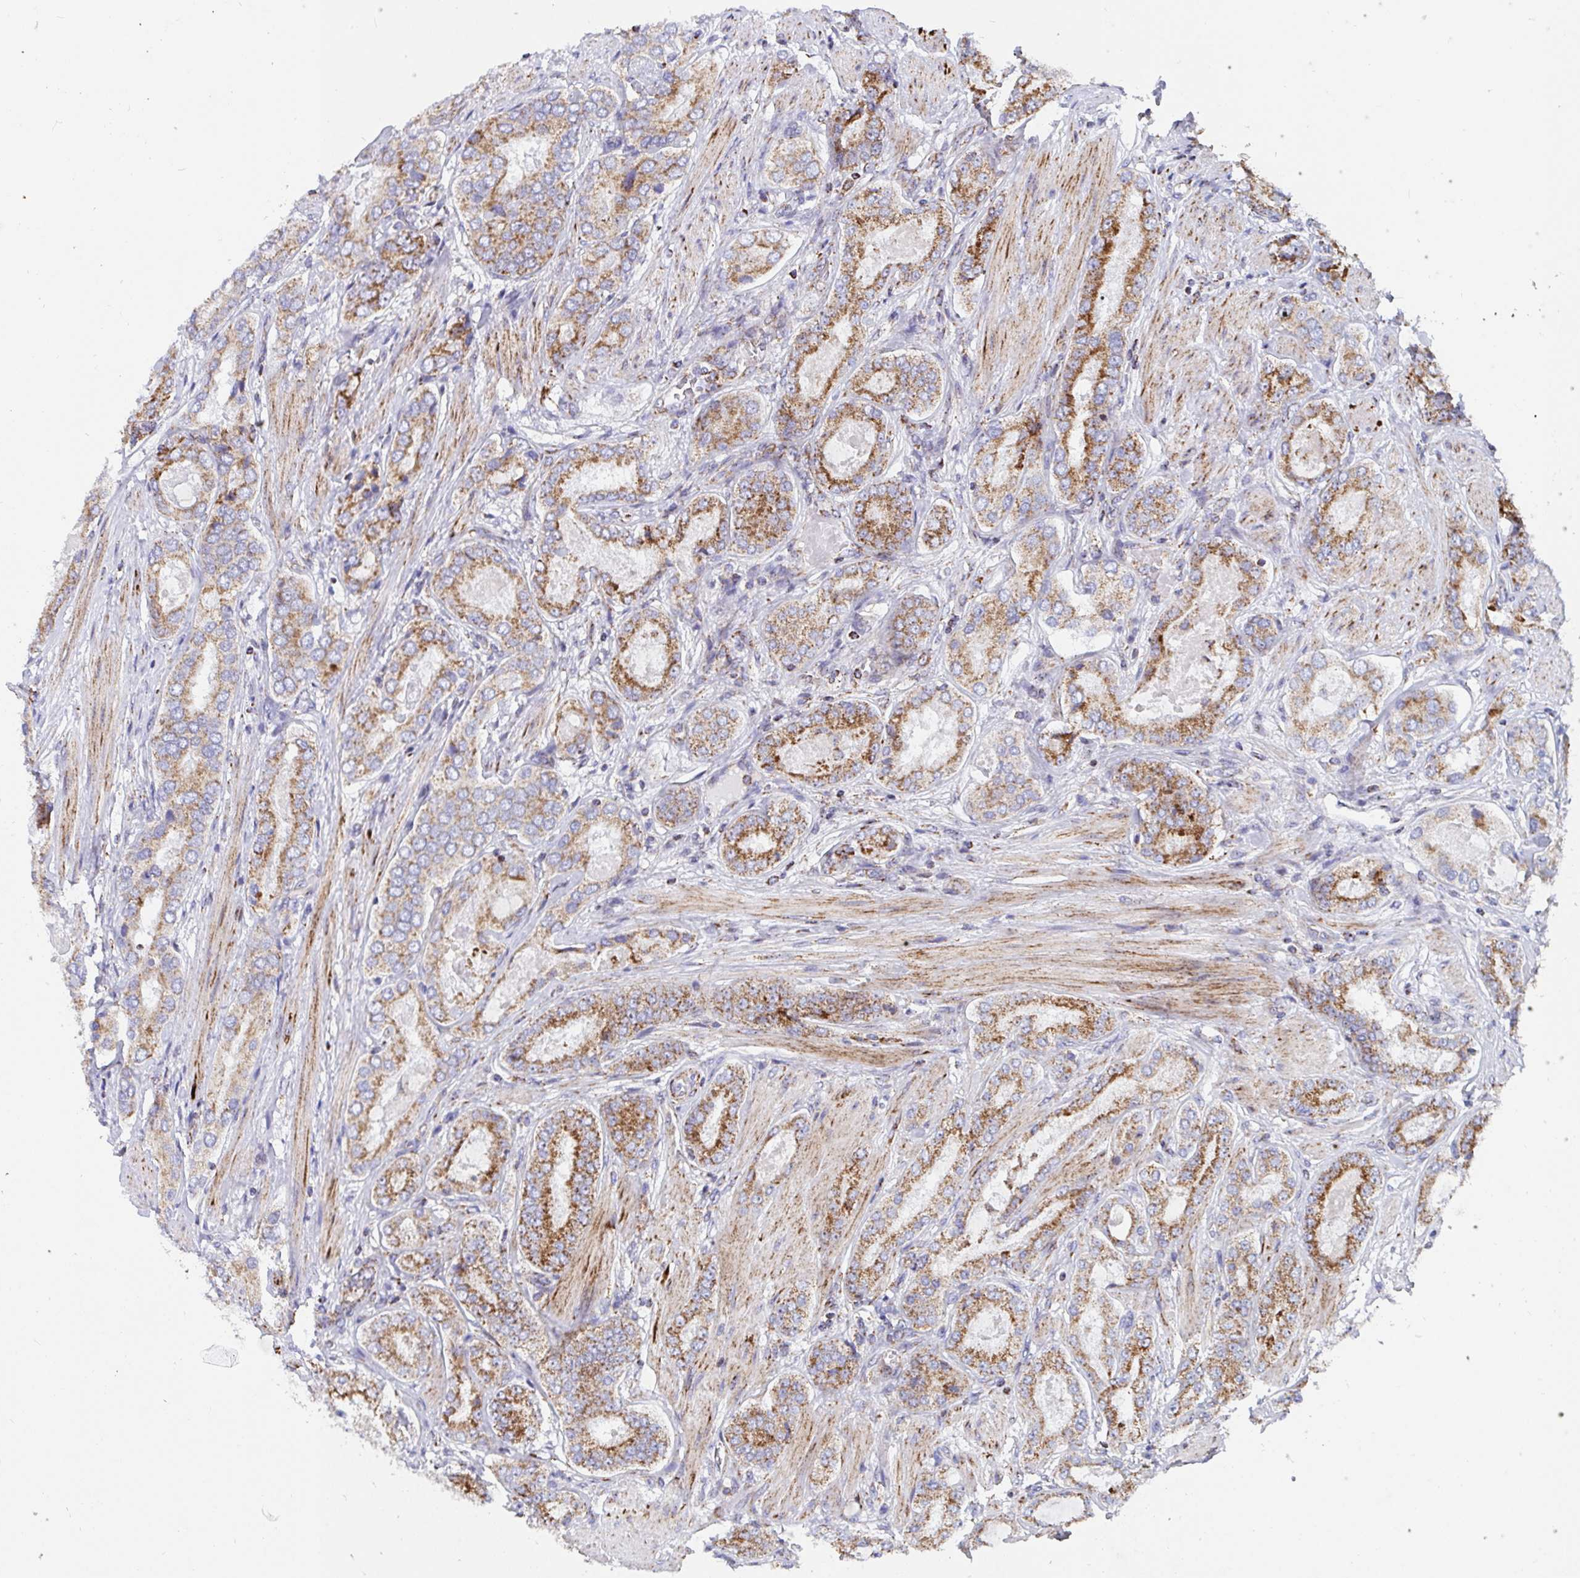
{"staining": {"intensity": "moderate", "quantity": ">75%", "location": "cytoplasmic/membranous"}, "tissue": "prostate cancer", "cell_type": "Tumor cells", "image_type": "cancer", "snomed": [{"axis": "morphology", "description": "Adenocarcinoma, High grade"}, {"axis": "topography", "description": "Prostate"}], "caption": "Tumor cells display medium levels of moderate cytoplasmic/membranous positivity in about >75% of cells in human prostate cancer.", "gene": "ATP5MJ", "patient": {"sex": "male", "age": 63}}